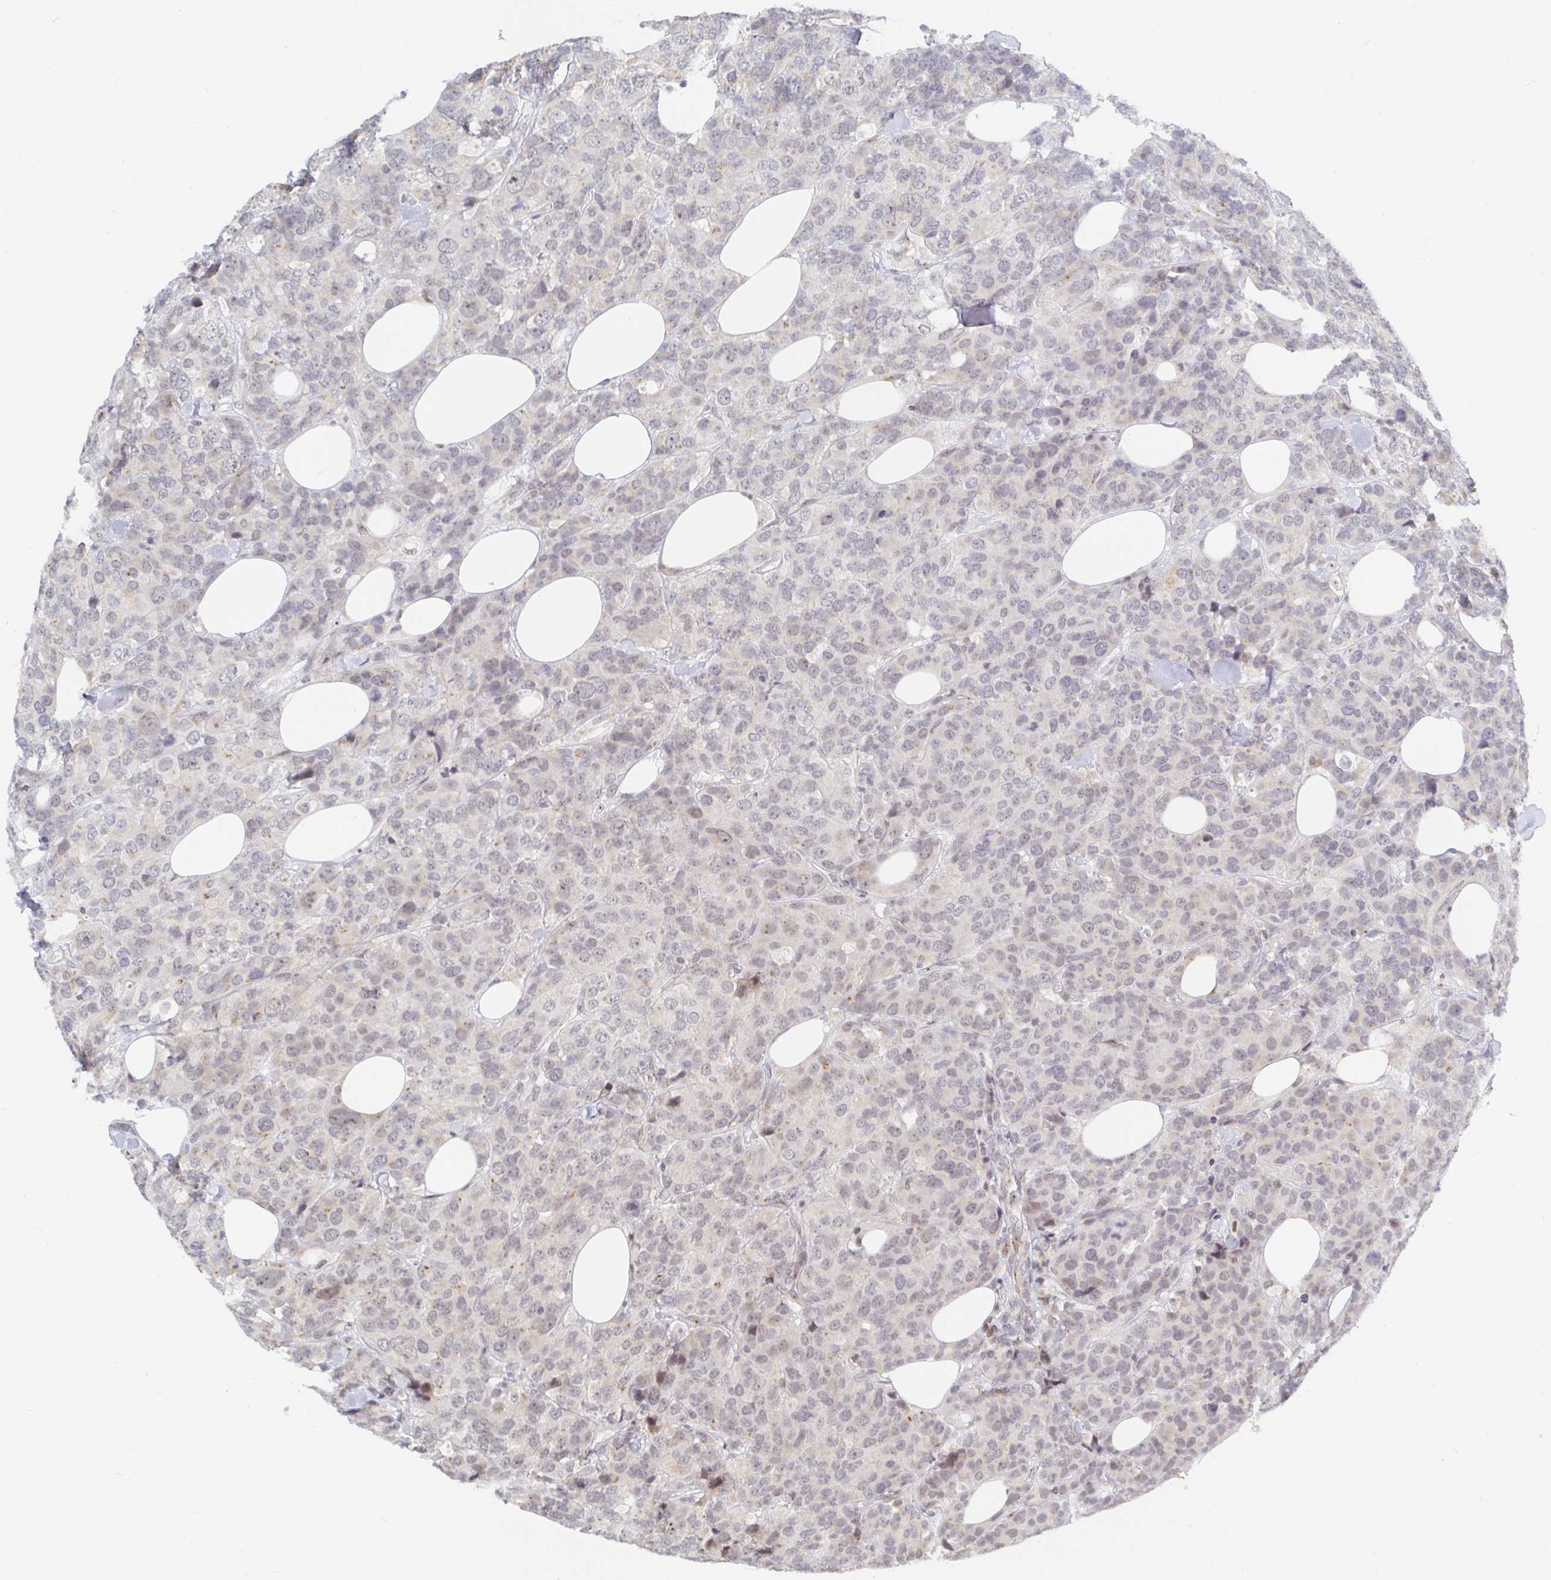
{"staining": {"intensity": "weak", "quantity": "<25%", "location": "nuclear"}, "tissue": "breast cancer", "cell_type": "Tumor cells", "image_type": "cancer", "snomed": [{"axis": "morphology", "description": "Lobular carcinoma"}, {"axis": "topography", "description": "Breast"}], "caption": "There is no significant positivity in tumor cells of breast cancer.", "gene": "CHD2", "patient": {"sex": "female", "age": 59}}